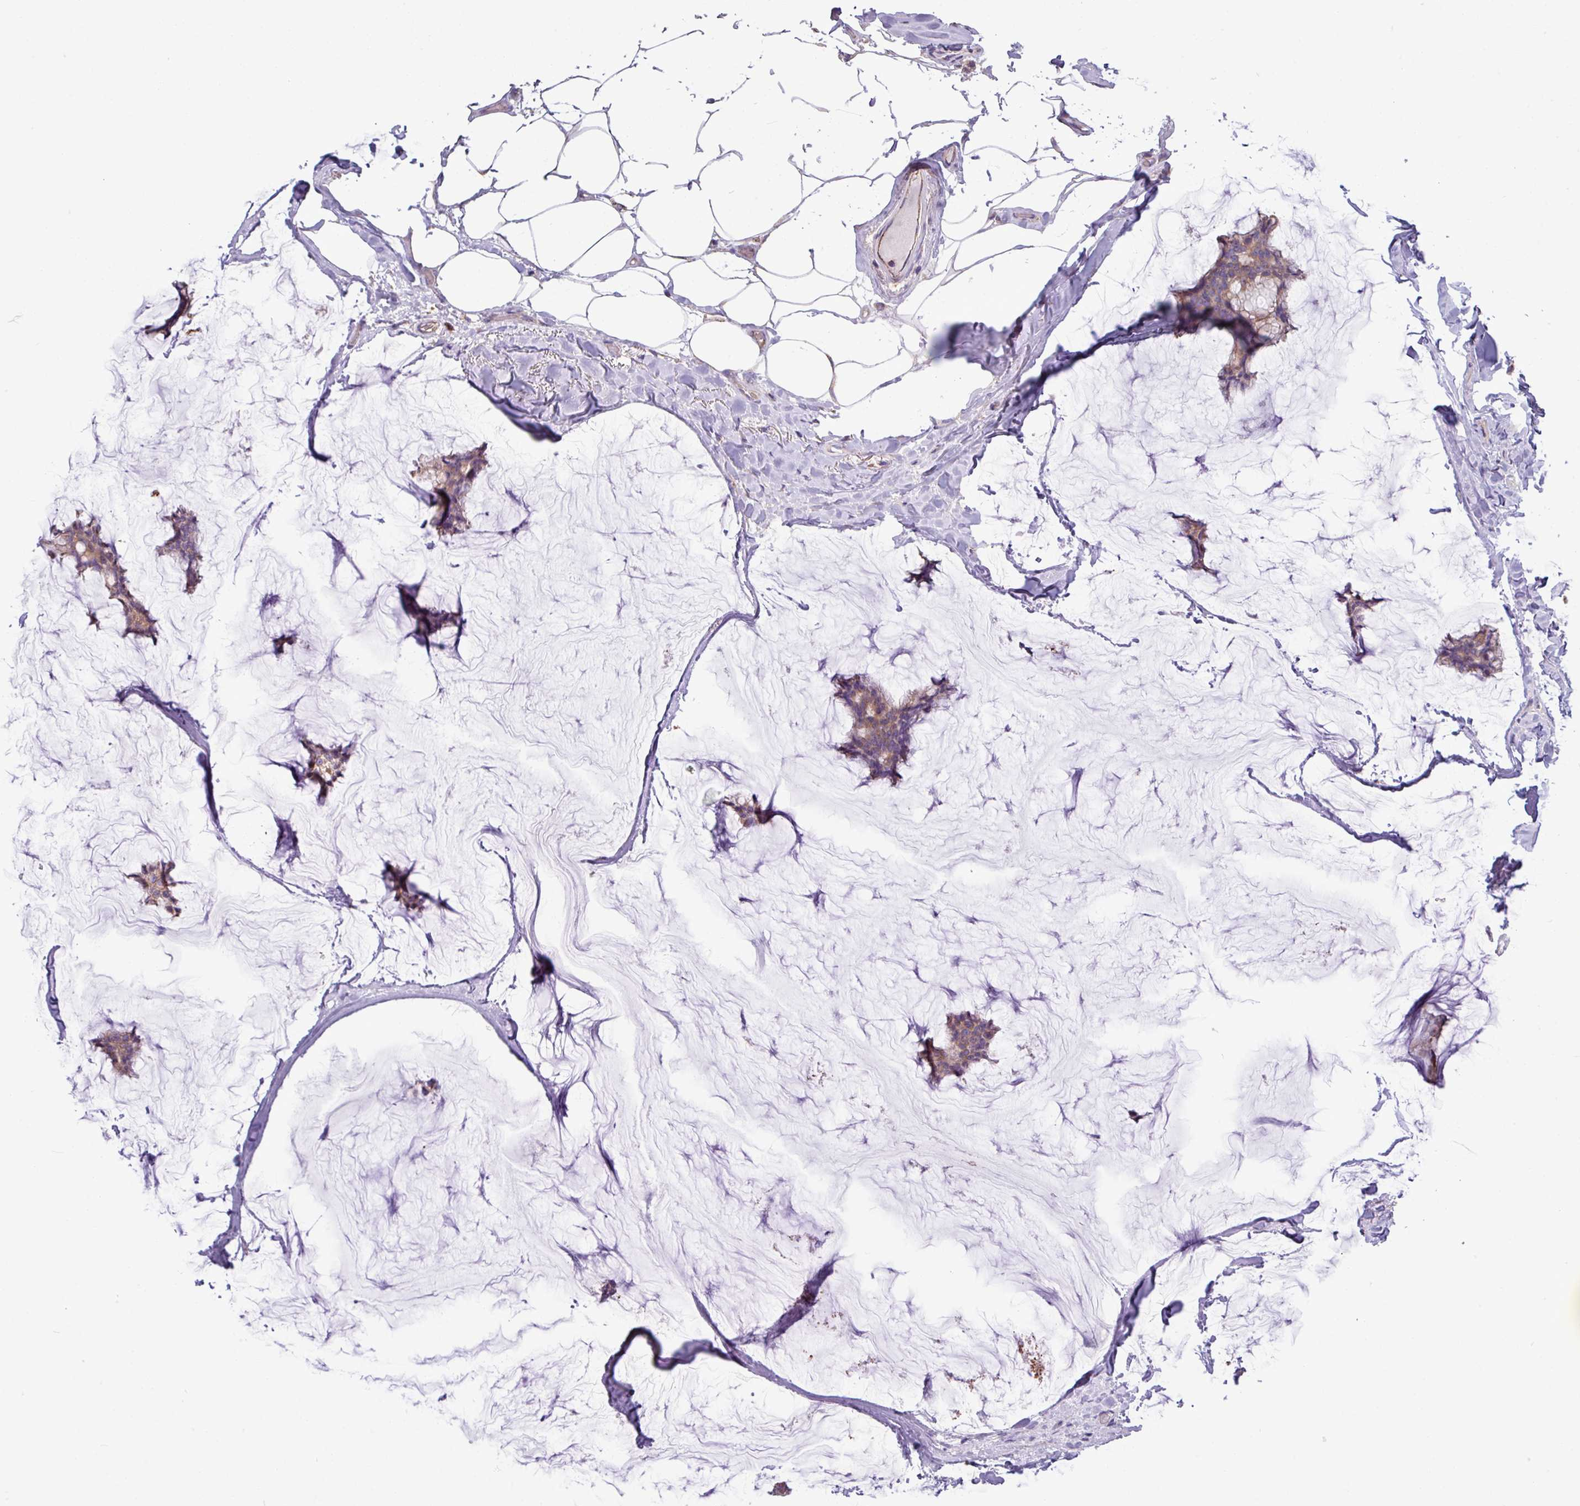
{"staining": {"intensity": "weak", "quantity": ">75%", "location": "cytoplasmic/membranous"}, "tissue": "breast cancer", "cell_type": "Tumor cells", "image_type": "cancer", "snomed": [{"axis": "morphology", "description": "Duct carcinoma"}, {"axis": "topography", "description": "Breast"}], "caption": "Invasive ductal carcinoma (breast) tissue exhibits weak cytoplasmic/membranous staining in approximately >75% of tumor cells", "gene": "PPM1J", "patient": {"sex": "female", "age": 93}}